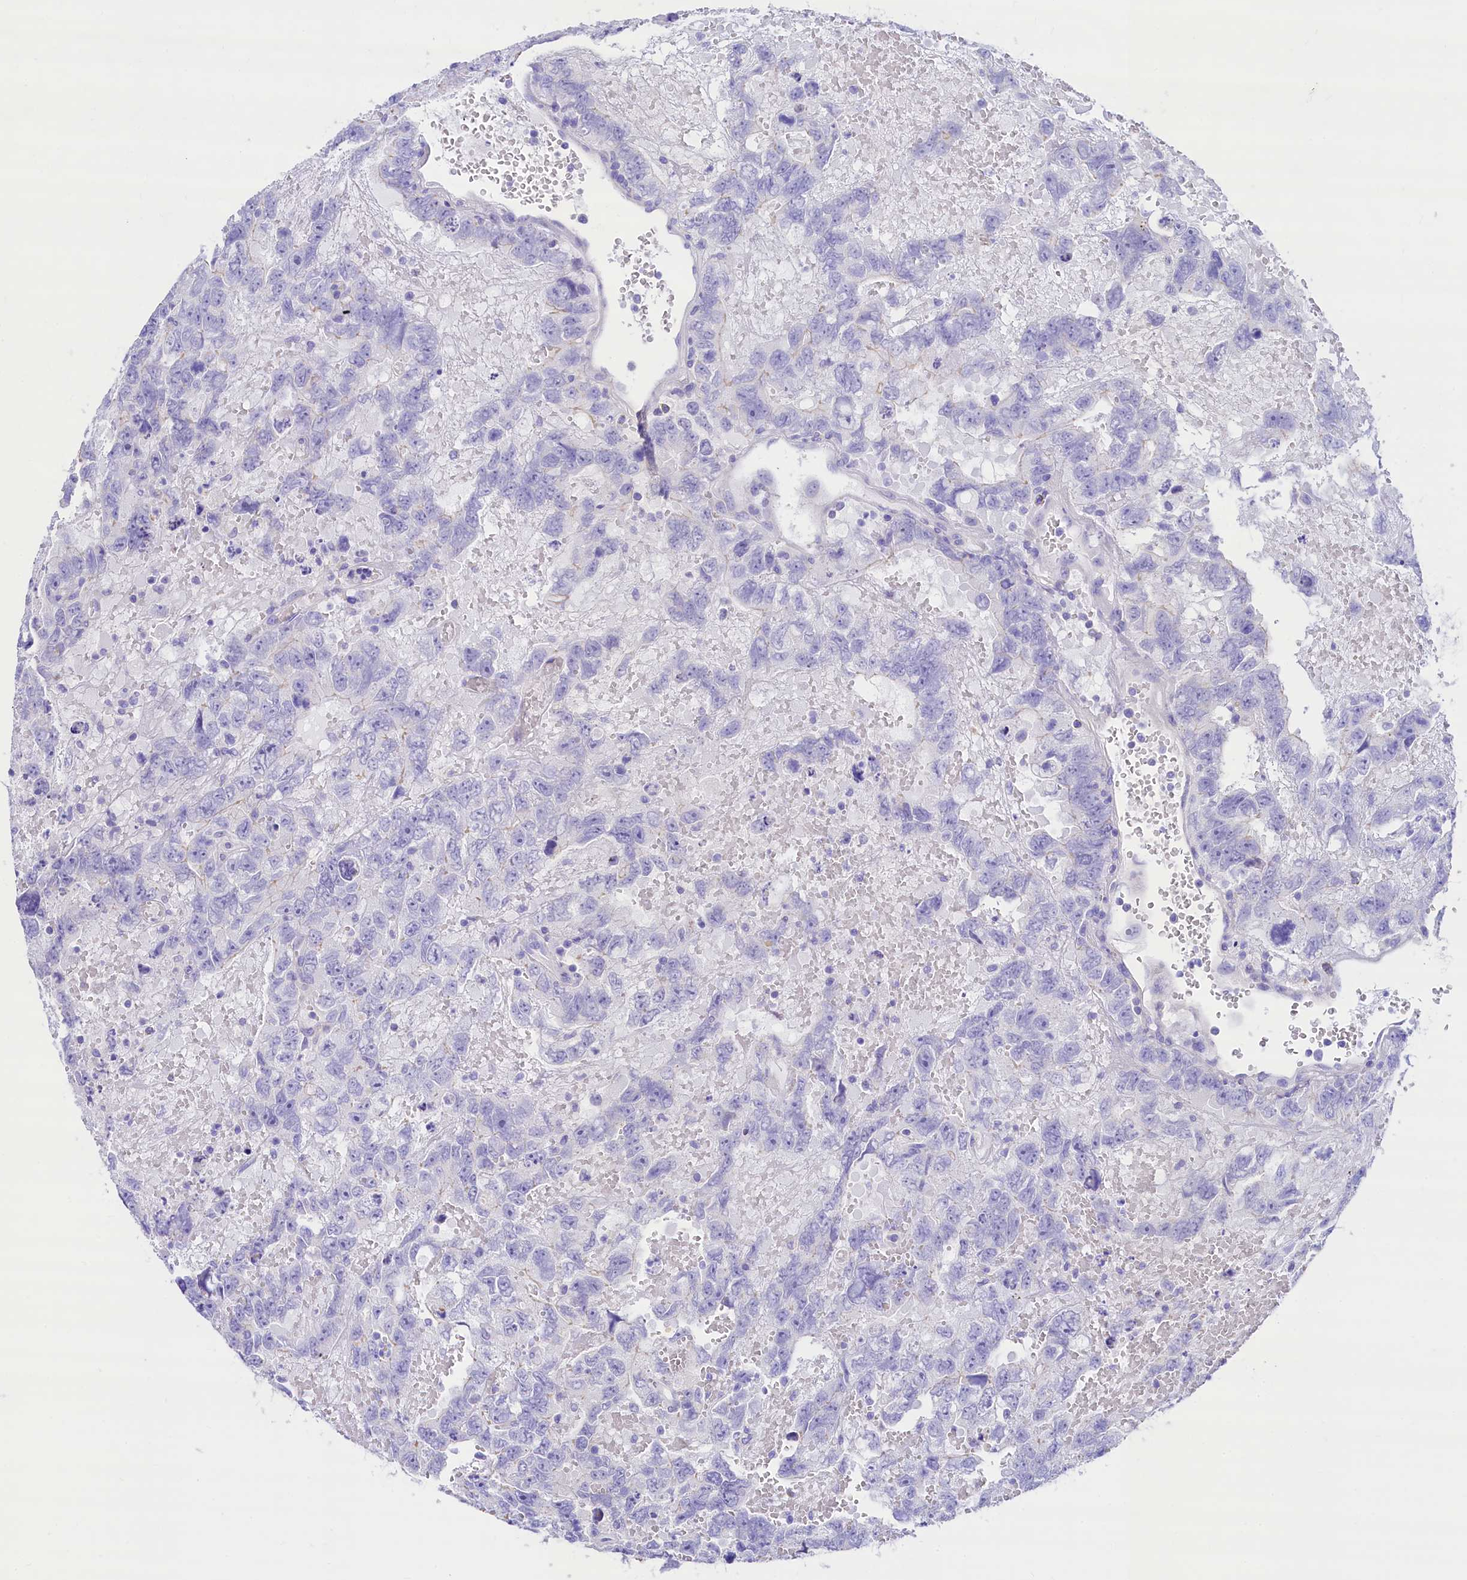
{"staining": {"intensity": "negative", "quantity": "none", "location": "none"}, "tissue": "testis cancer", "cell_type": "Tumor cells", "image_type": "cancer", "snomed": [{"axis": "morphology", "description": "Carcinoma, Embryonal, NOS"}, {"axis": "topography", "description": "Testis"}], "caption": "Photomicrograph shows no protein positivity in tumor cells of testis cancer tissue.", "gene": "RBP3", "patient": {"sex": "male", "age": 45}}